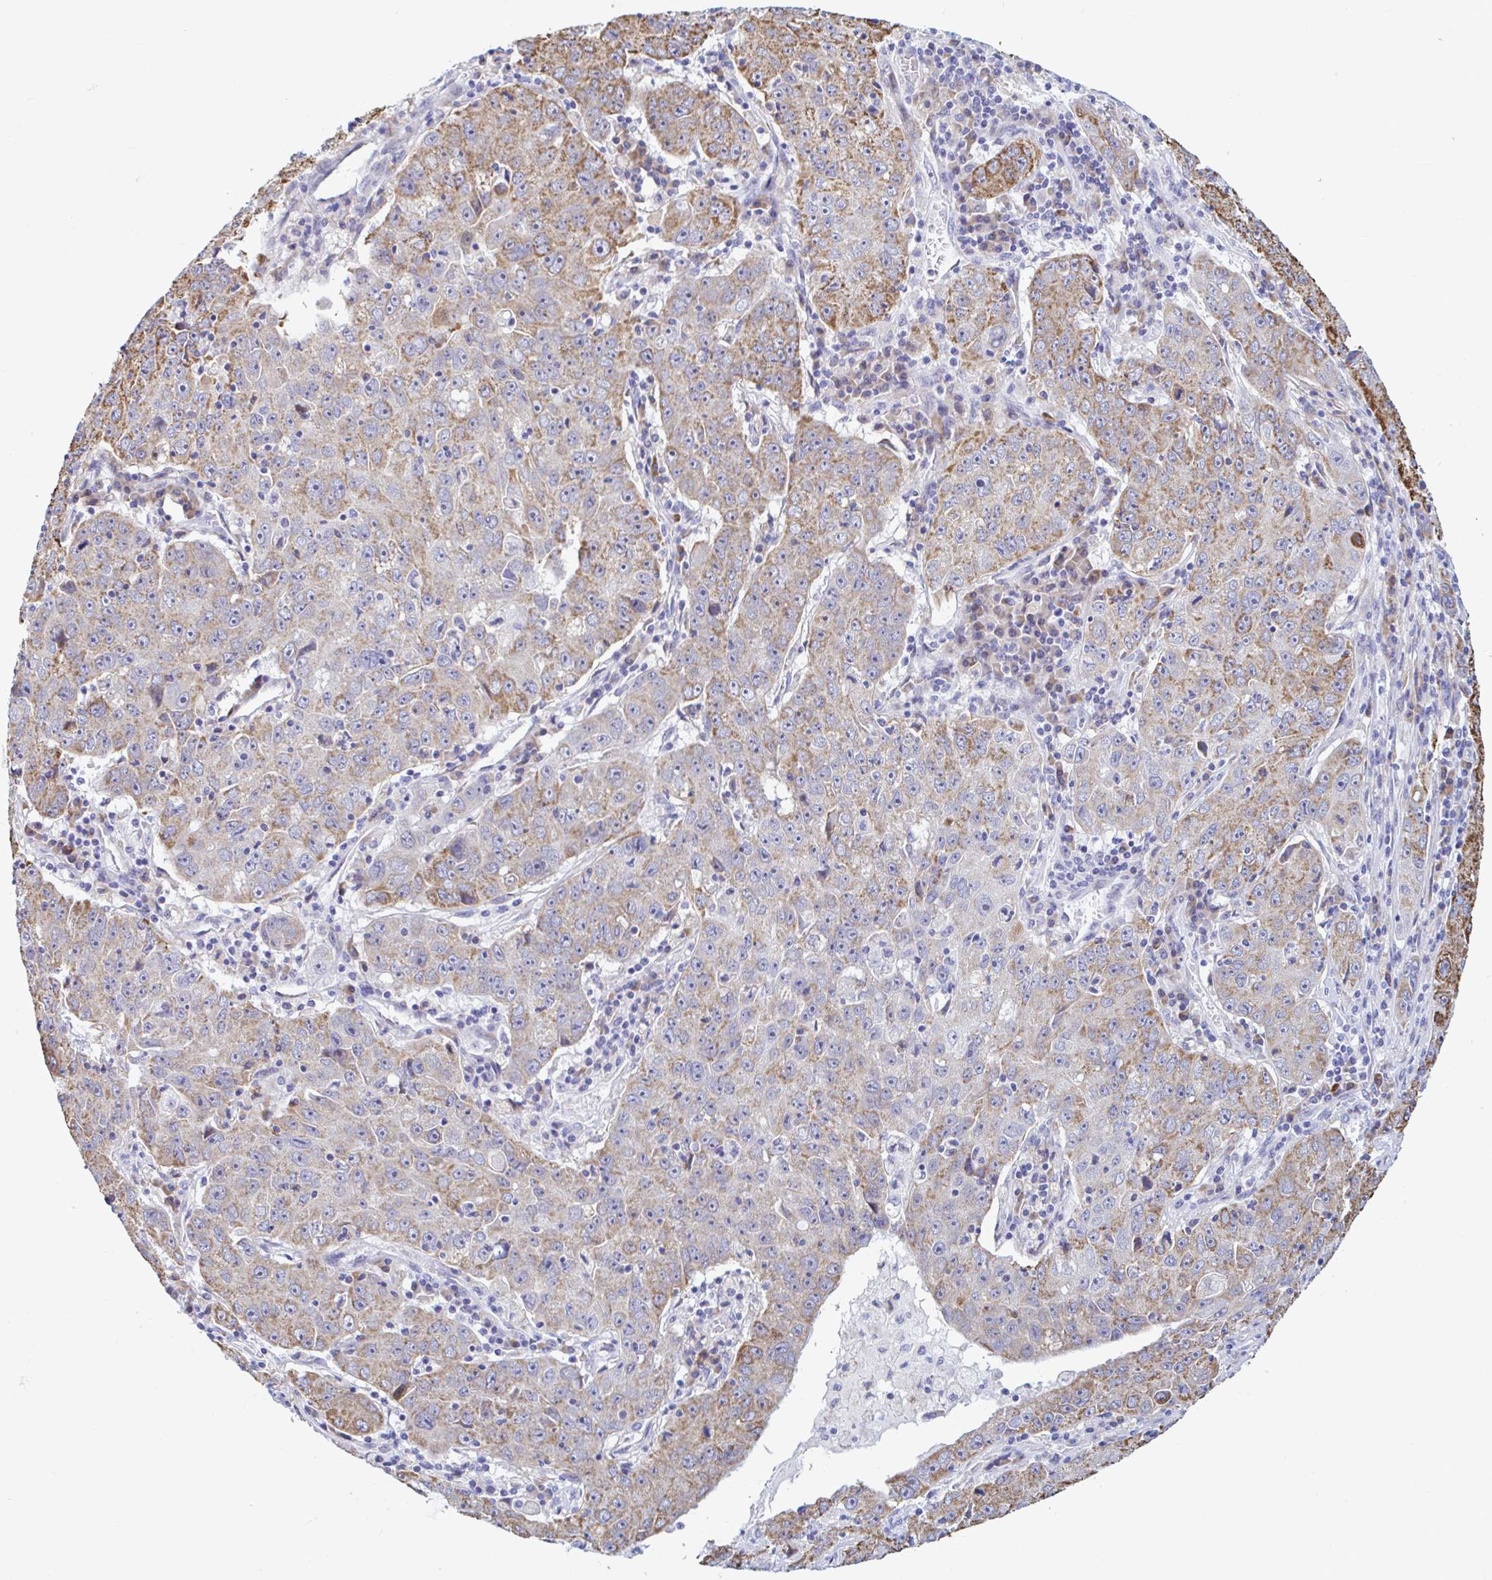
{"staining": {"intensity": "moderate", "quantity": "25%-75%", "location": "cytoplasmic/membranous"}, "tissue": "lung cancer", "cell_type": "Tumor cells", "image_type": "cancer", "snomed": [{"axis": "morphology", "description": "Normal morphology"}, {"axis": "morphology", "description": "Adenocarcinoma, NOS"}, {"axis": "topography", "description": "Lymph node"}, {"axis": "topography", "description": "Lung"}], "caption": "Human adenocarcinoma (lung) stained with a protein marker displays moderate staining in tumor cells.", "gene": "NBPF3", "patient": {"sex": "female", "age": 57}}